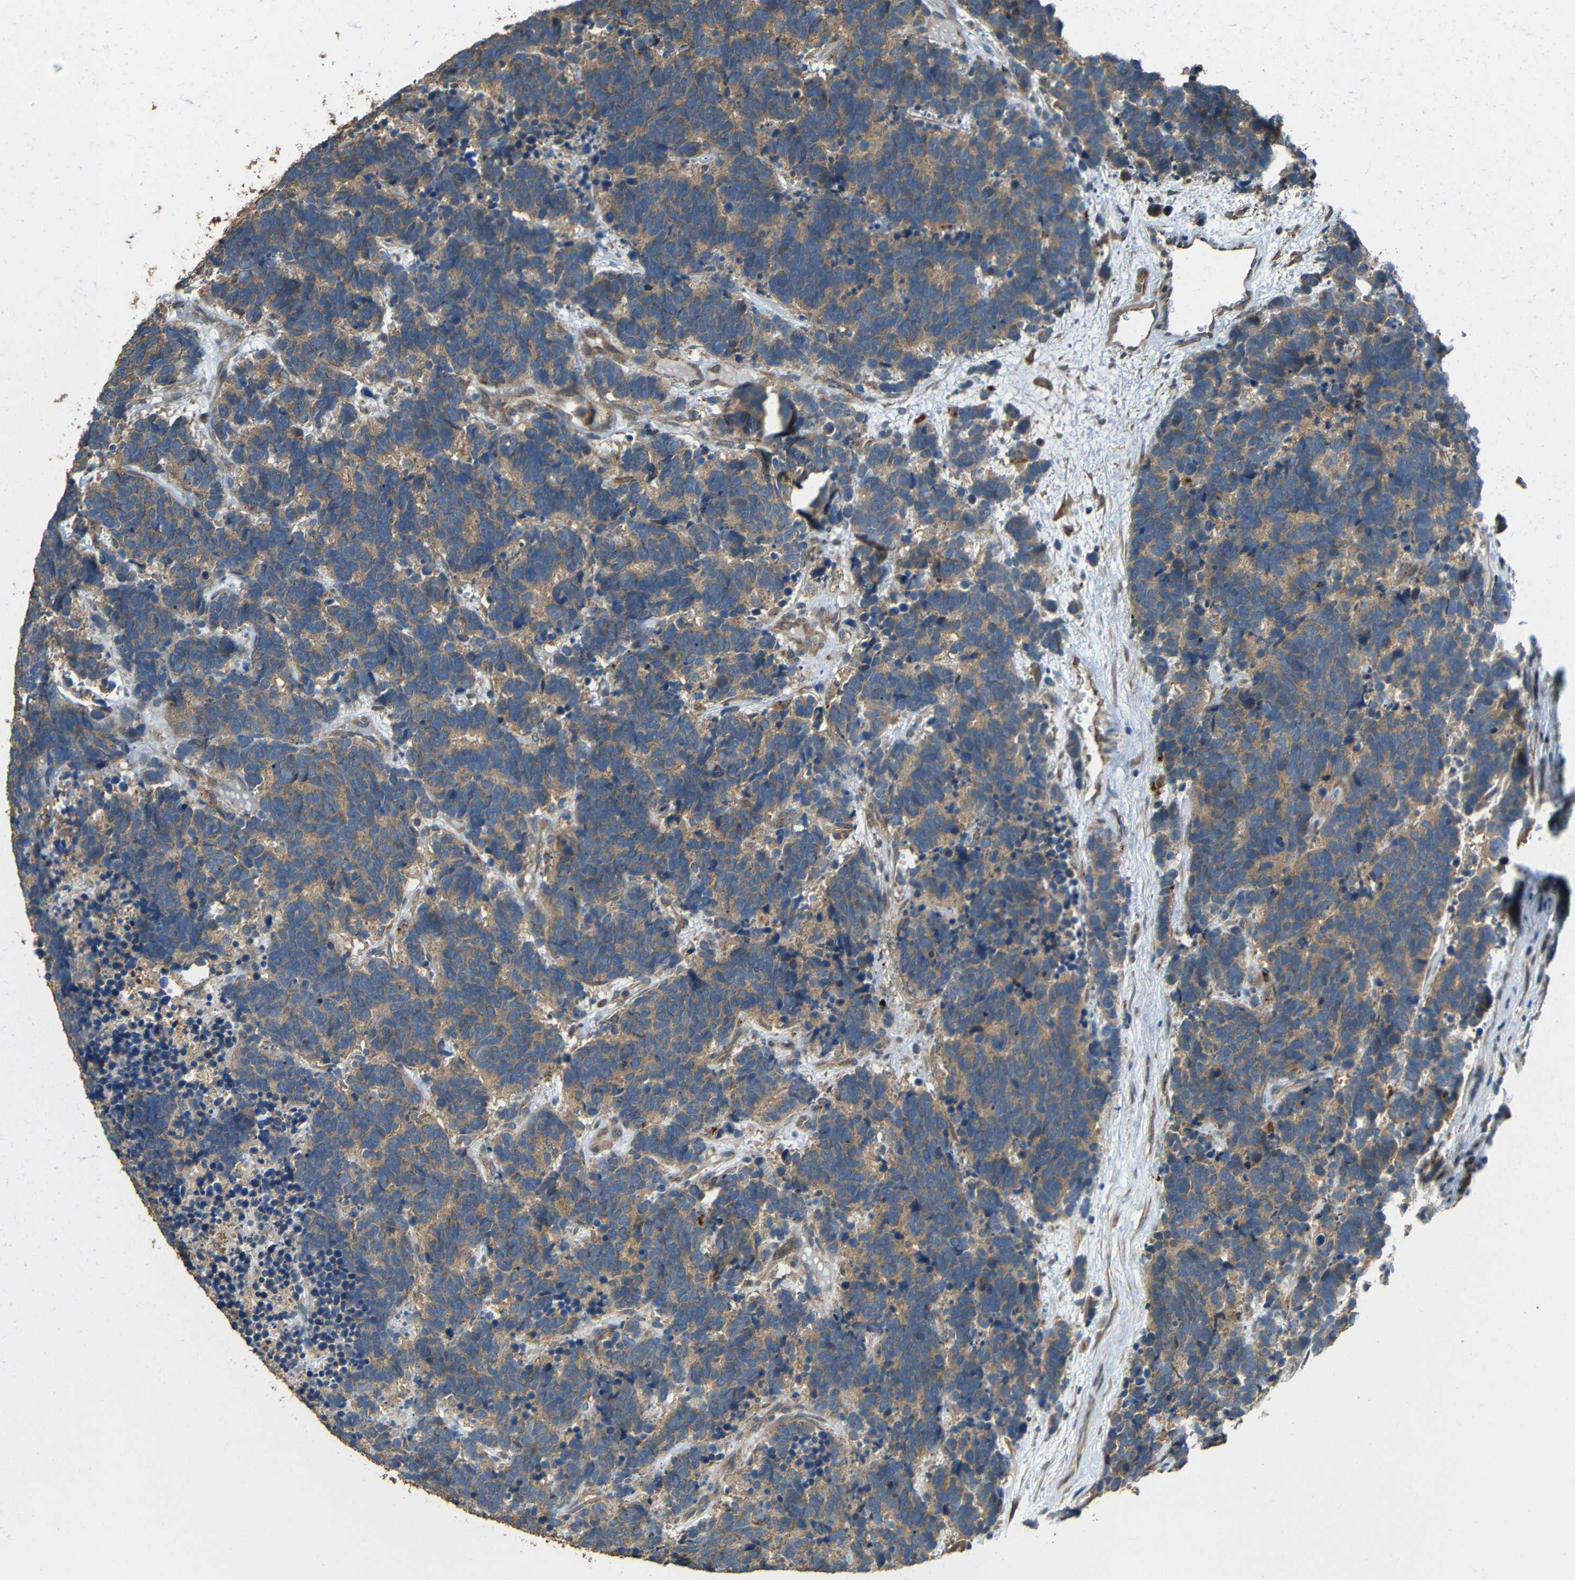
{"staining": {"intensity": "moderate", "quantity": ">75%", "location": "cytoplasmic/membranous"}, "tissue": "carcinoid", "cell_type": "Tumor cells", "image_type": "cancer", "snomed": [{"axis": "morphology", "description": "Carcinoma, NOS"}, {"axis": "morphology", "description": "Carcinoid, malignant, NOS"}, {"axis": "topography", "description": "Urinary bladder"}], "caption": "Immunohistochemical staining of carcinoid displays medium levels of moderate cytoplasmic/membranous expression in about >75% of tumor cells.", "gene": "ACACA", "patient": {"sex": "male", "age": 57}}